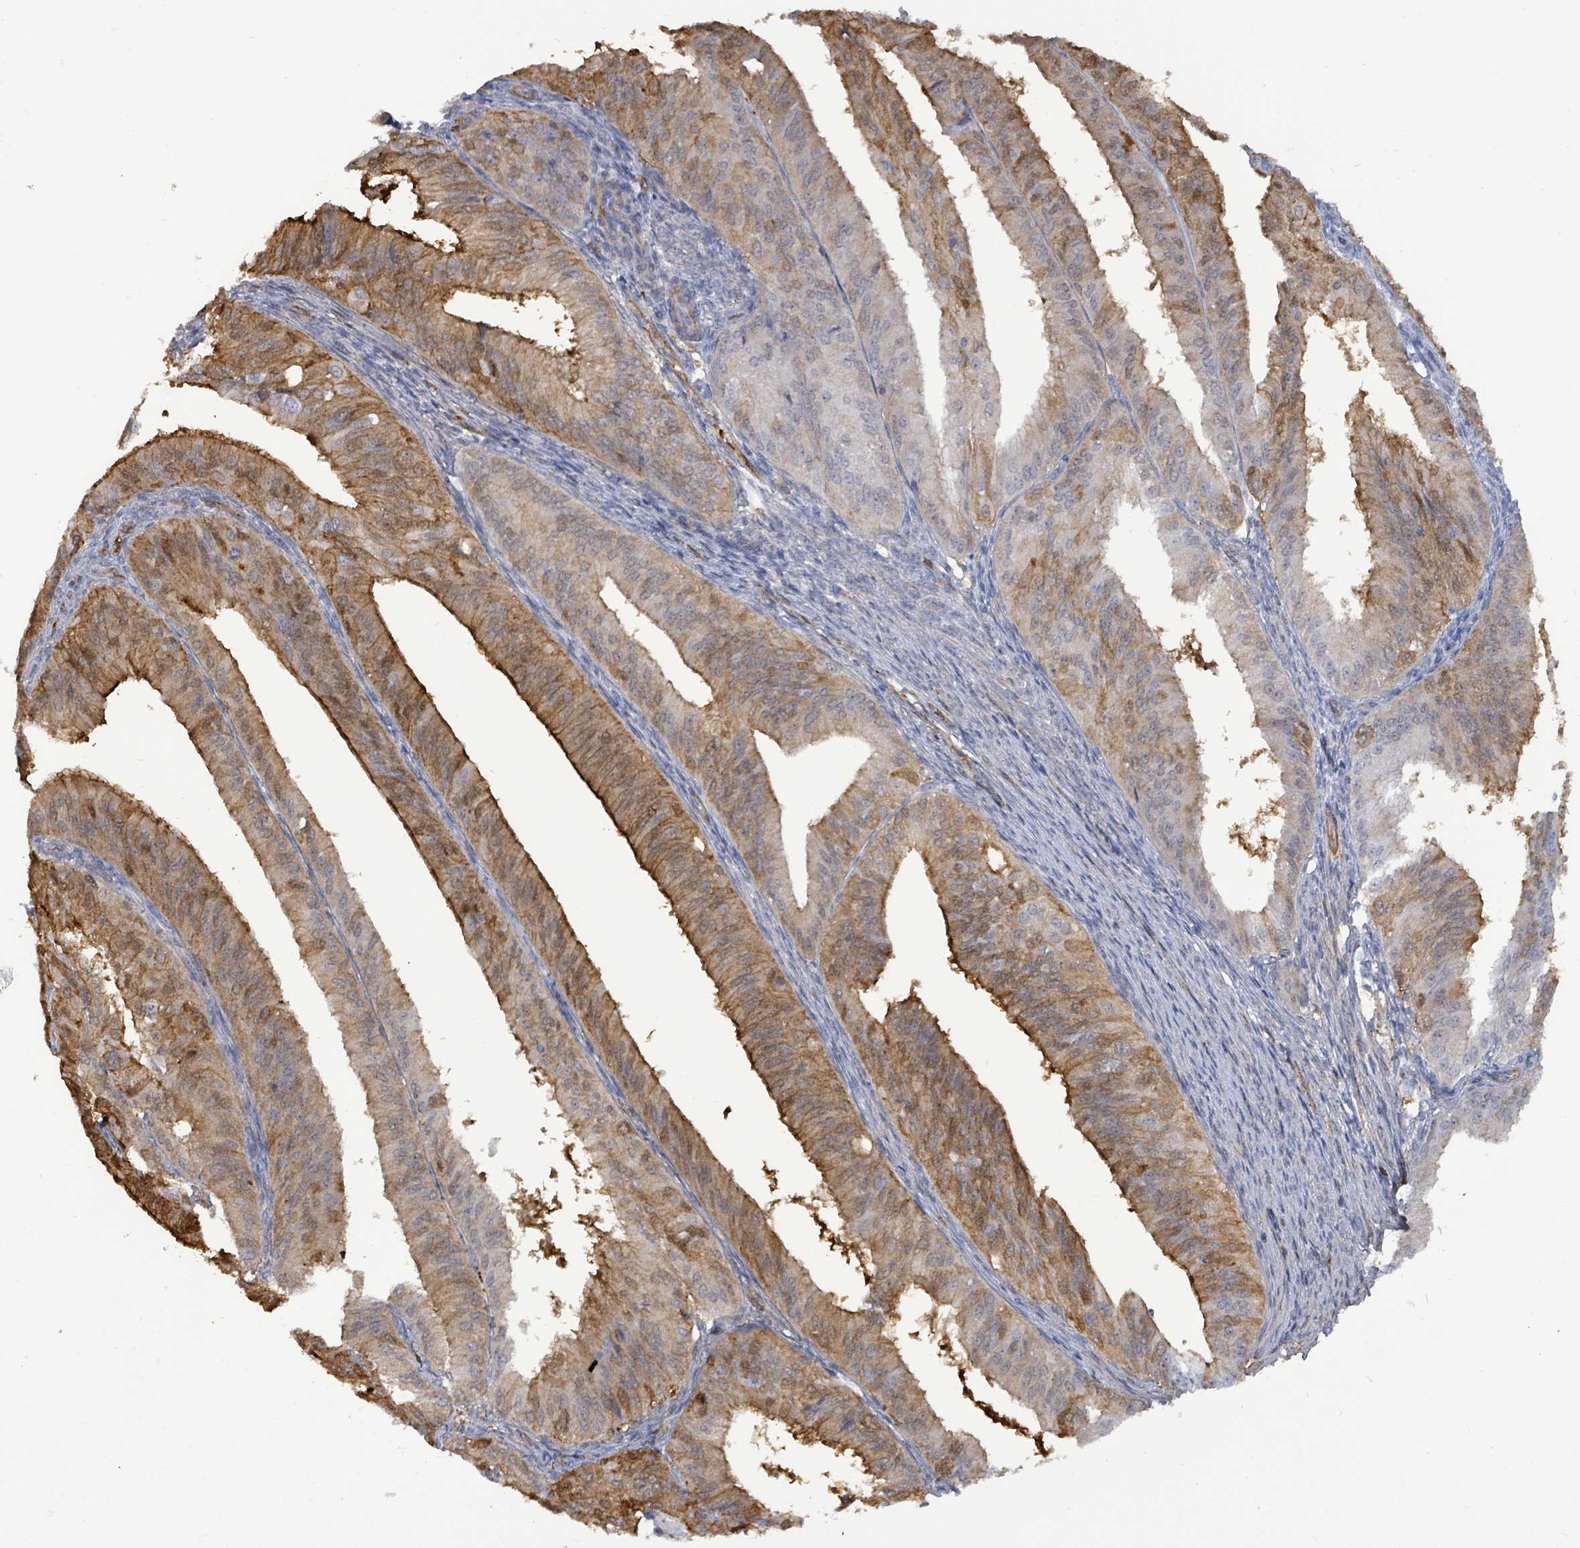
{"staining": {"intensity": "strong", "quantity": ">75%", "location": "cytoplasmic/membranous"}, "tissue": "endometrial cancer", "cell_type": "Tumor cells", "image_type": "cancer", "snomed": [{"axis": "morphology", "description": "Adenocarcinoma, NOS"}, {"axis": "topography", "description": "Endometrium"}], "caption": "This histopathology image demonstrates immunohistochemistry (IHC) staining of adenocarcinoma (endometrial), with high strong cytoplasmic/membranous staining in about >75% of tumor cells.", "gene": "PRKRIP1", "patient": {"sex": "female", "age": 50}}